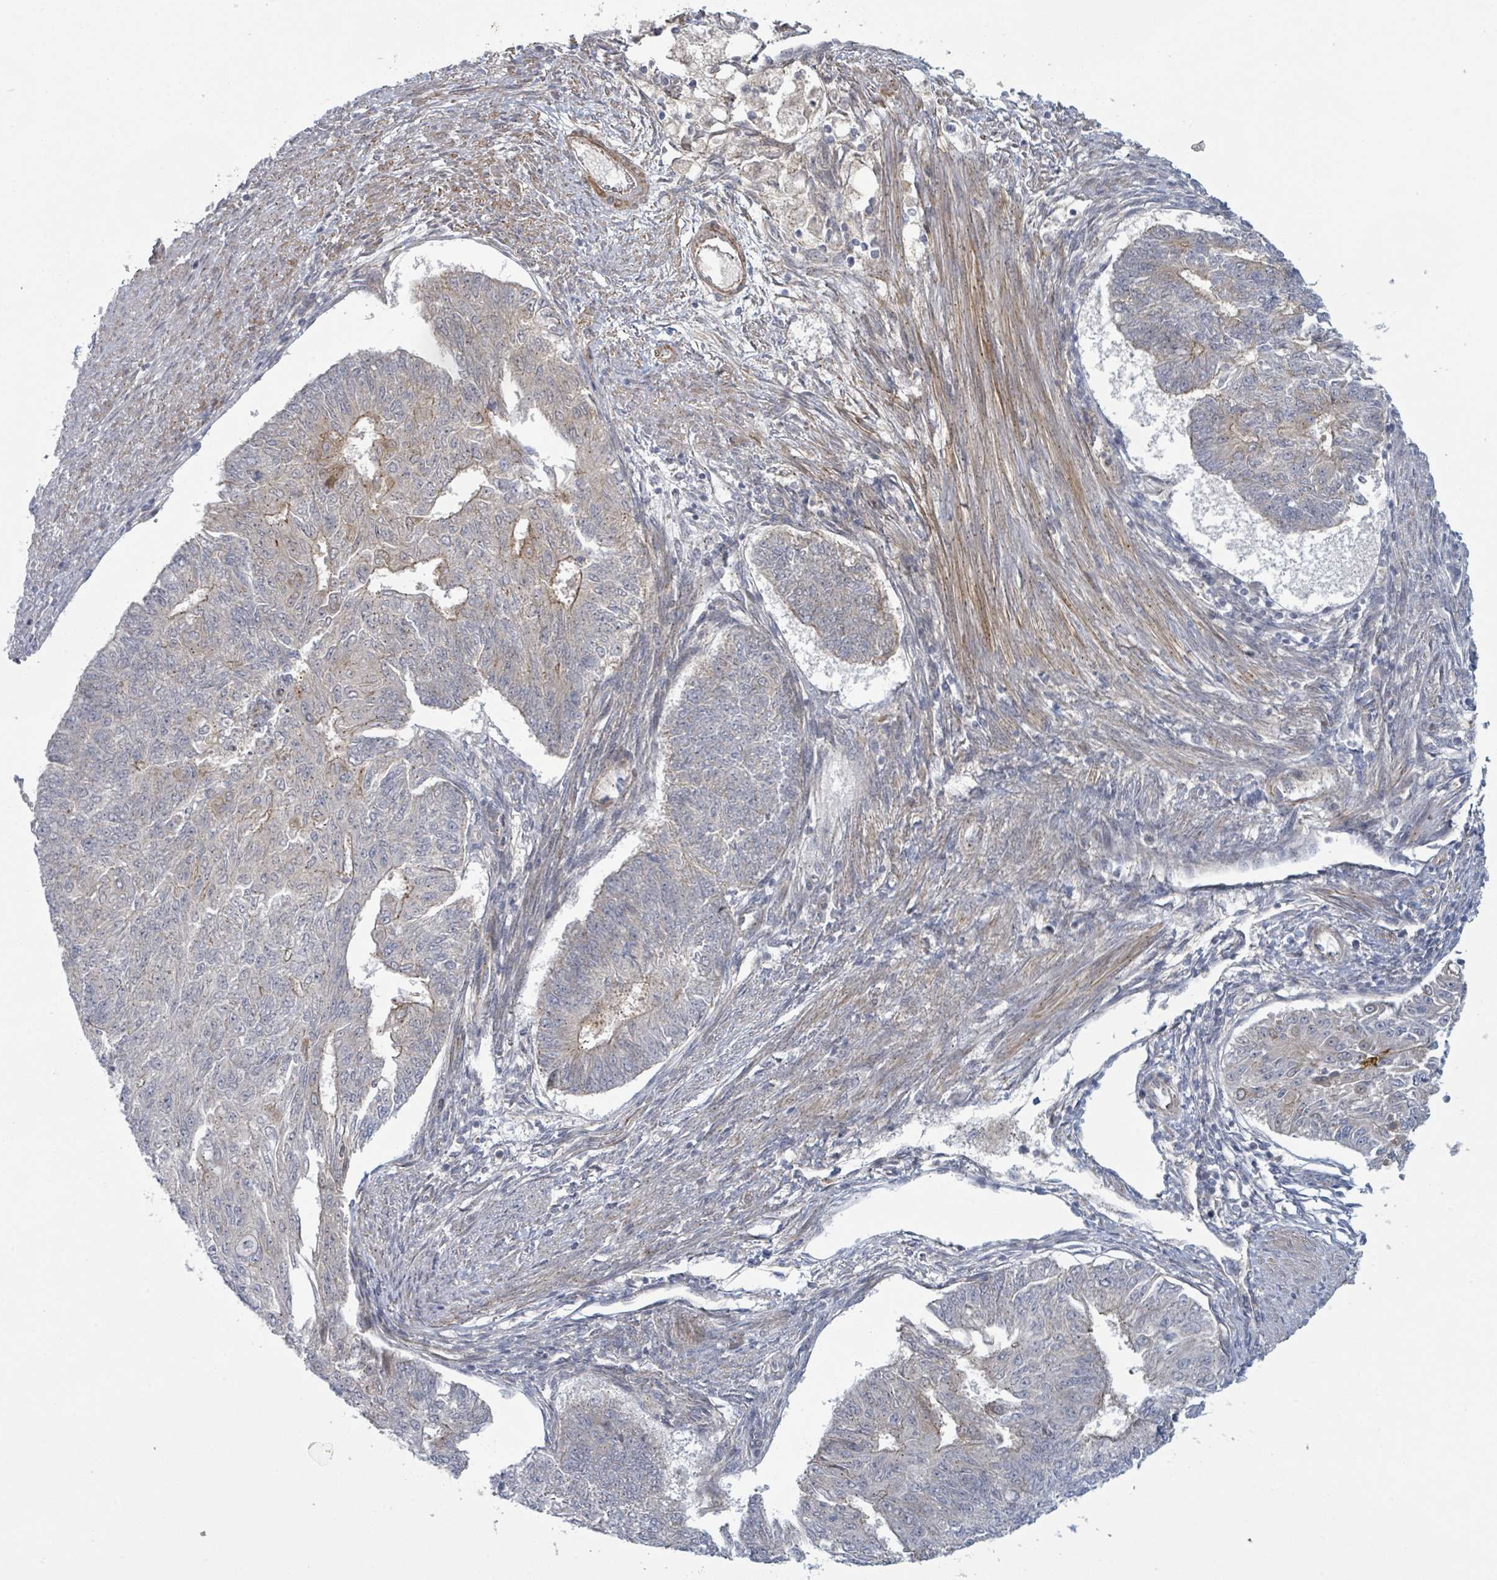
{"staining": {"intensity": "moderate", "quantity": "<25%", "location": "cytoplasmic/membranous"}, "tissue": "endometrial cancer", "cell_type": "Tumor cells", "image_type": "cancer", "snomed": [{"axis": "morphology", "description": "Adenocarcinoma, NOS"}, {"axis": "topography", "description": "Endometrium"}], "caption": "Protein positivity by immunohistochemistry exhibits moderate cytoplasmic/membranous expression in about <25% of tumor cells in adenocarcinoma (endometrial).", "gene": "COL5A3", "patient": {"sex": "female", "age": 32}}